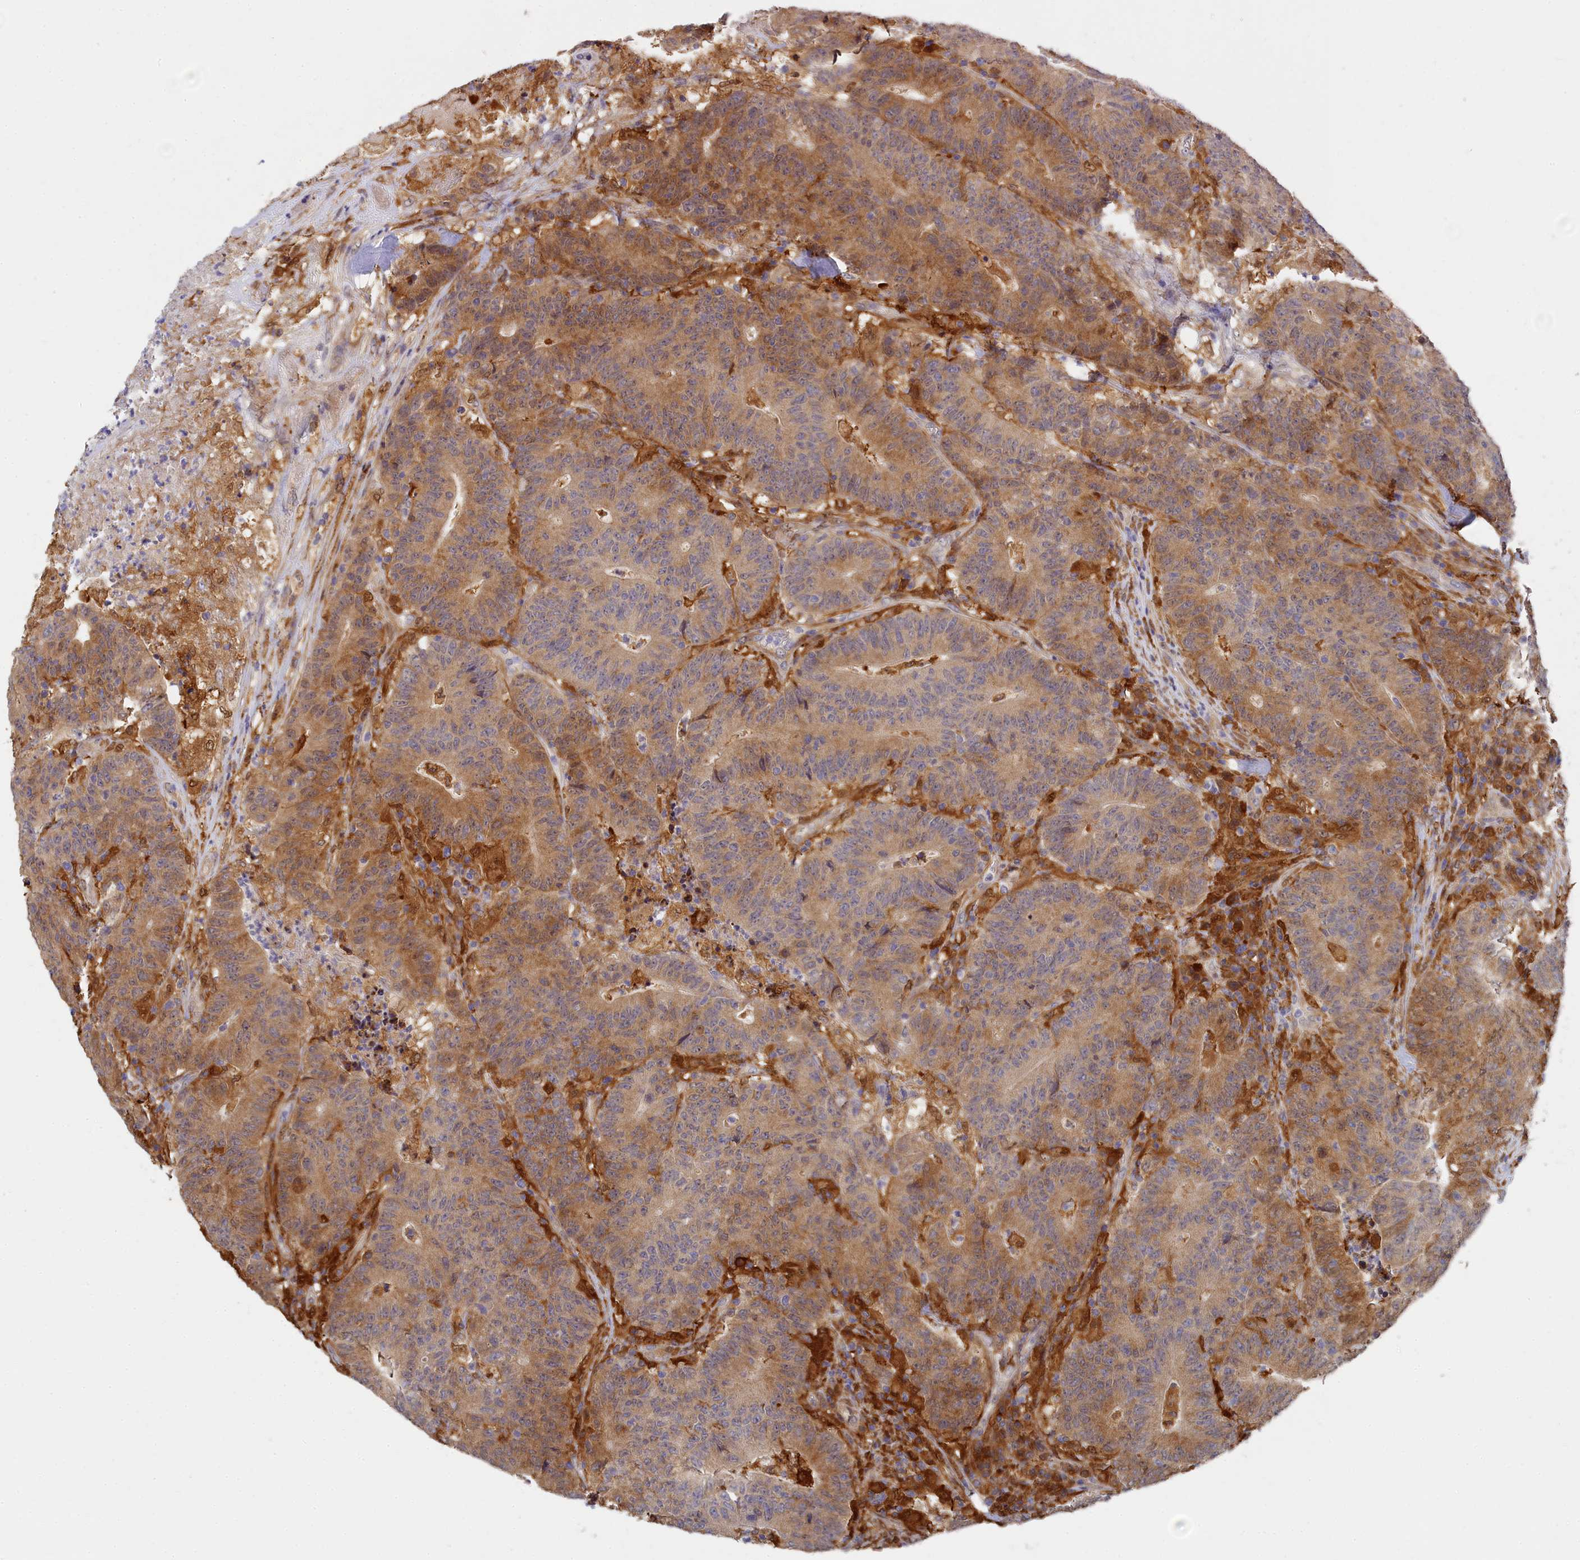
{"staining": {"intensity": "moderate", "quantity": ">75%", "location": "cytoplasmic/membranous"}, "tissue": "colorectal cancer", "cell_type": "Tumor cells", "image_type": "cancer", "snomed": [{"axis": "morphology", "description": "Adenocarcinoma, NOS"}, {"axis": "topography", "description": "Colon"}], "caption": "Protein positivity by IHC shows moderate cytoplasmic/membranous staining in about >75% of tumor cells in colorectal cancer.", "gene": "SPATA5L1", "patient": {"sex": "female", "age": 75}}